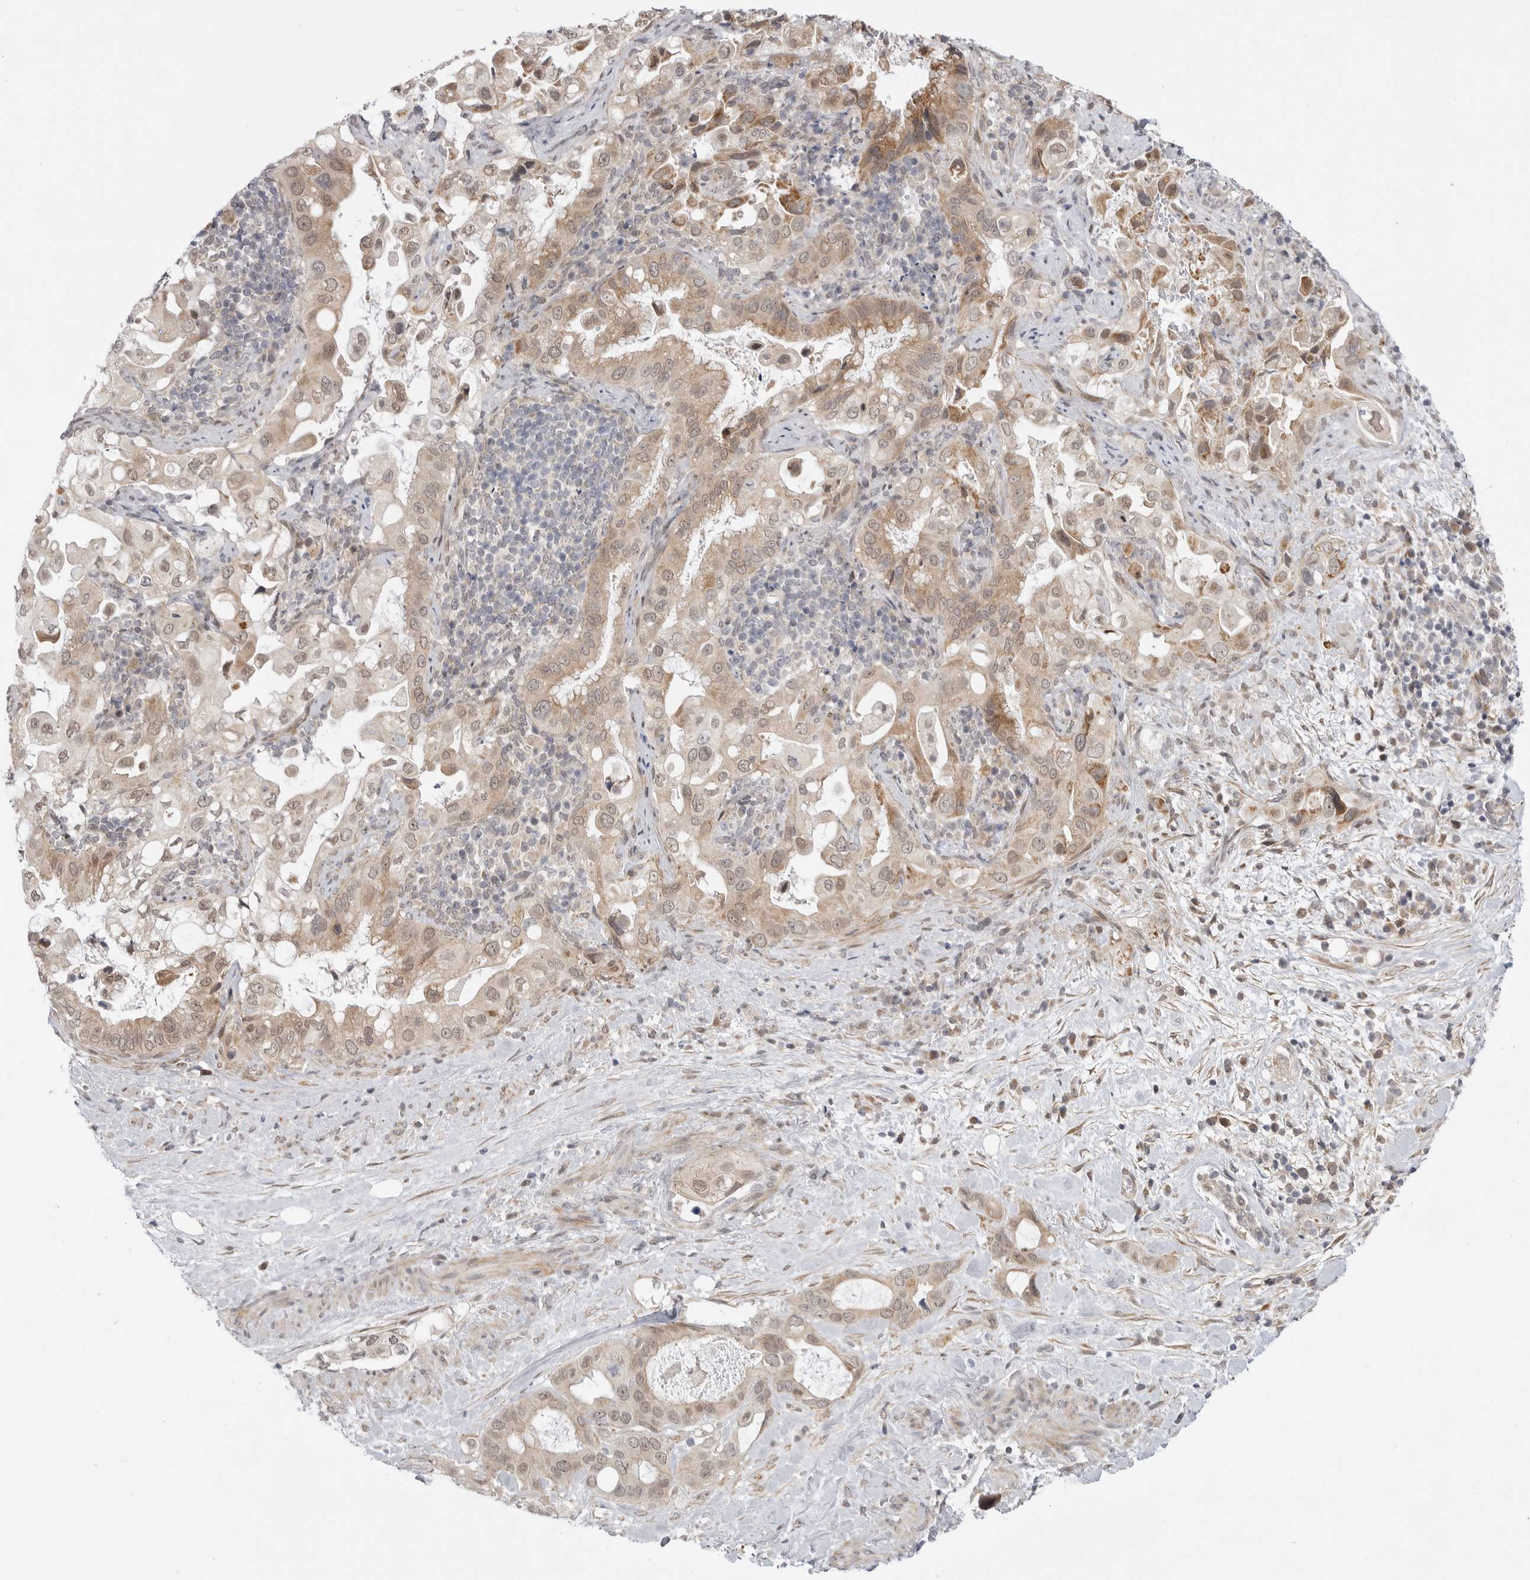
{"staining": {"intensity": "moderate", "quantity": ">75%", "location": "cytoplasmic/membranous,nuclear"}, "tissue": "pancreatic cancer", "cell_type": "Tumor cells", "image_type": "cancer", "snomed": [{"axis": "morphology", "description": "Inflammation, NOS"}, {"axis": "morphology", "description": "Adenocarcinoma, NOS"}, {"axis": "topography", "description": "Pancreas"}], "caption": "Immunohistochemistry staining of pancreatic adenocarcinoma, which demonstrates medium levels of moderate cytoplasmic/membranous and nuclear staining in approximately >75% of tumor cells indicating moderate cytoplasmic/membranous and nuclear protein staining. The staining was performed using DAB (brown) for protein detection and nuclei were counterstained in hematoxylin (blue).", "gene": "GGT6", "patient": {"sex": "female", "age": 56}}